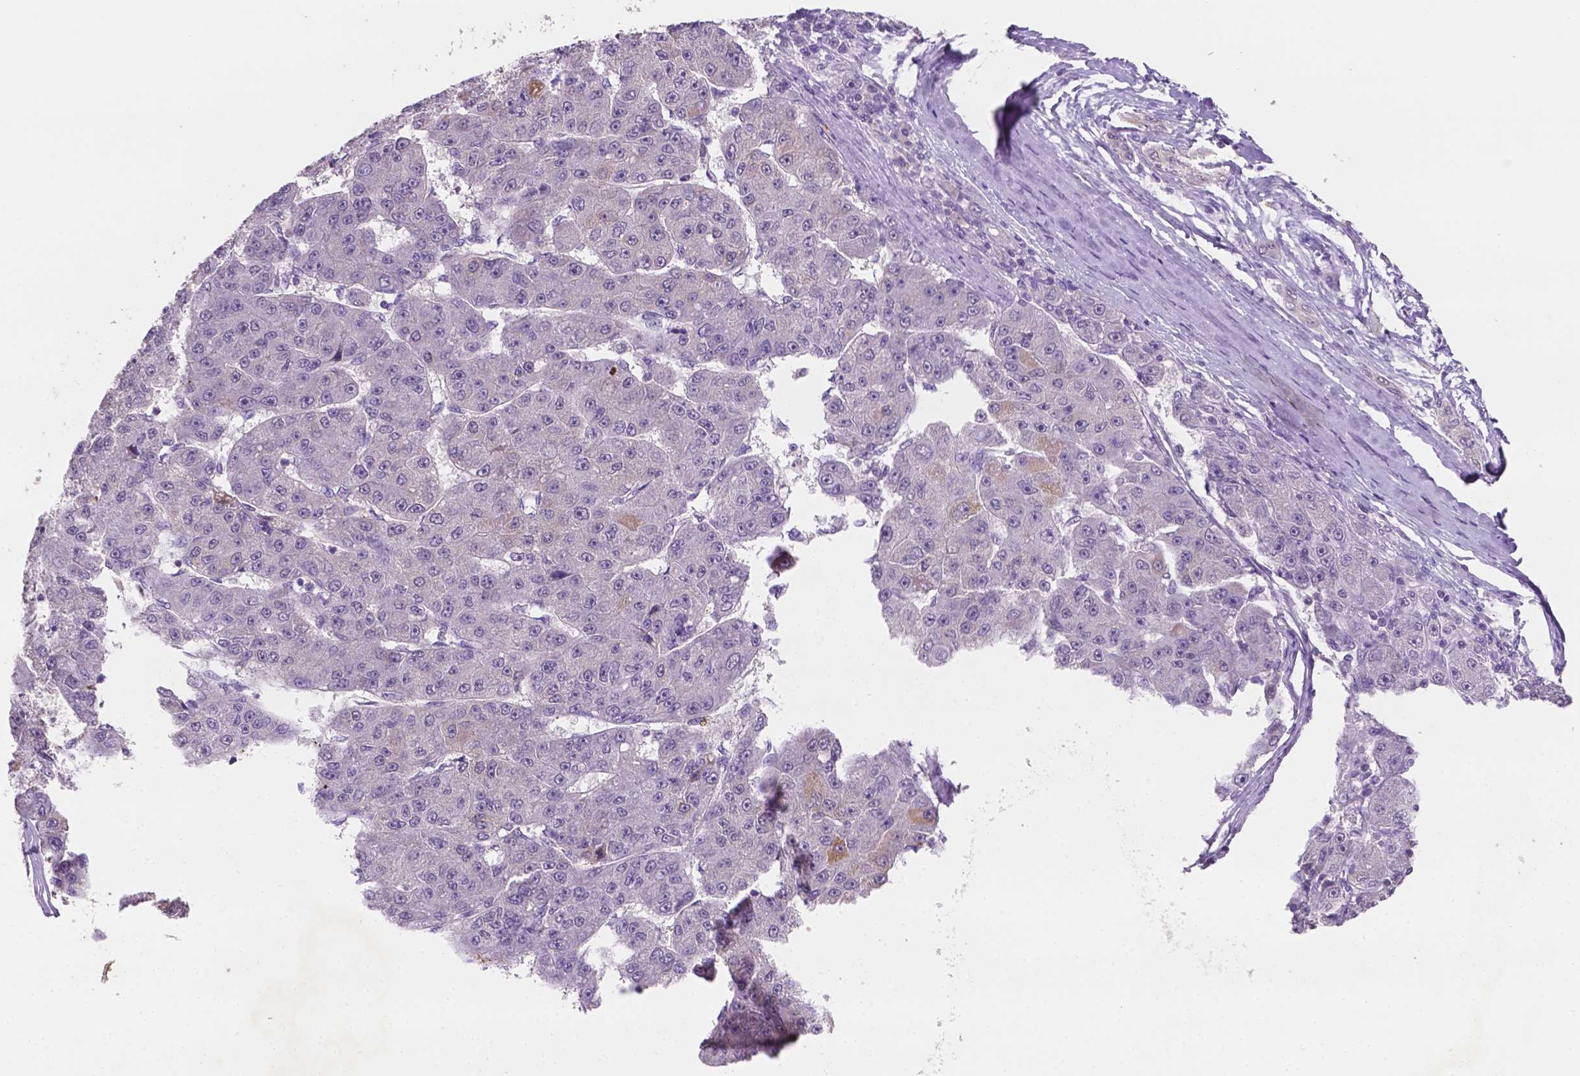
{"staining": {"intensity": "negative", "quantity": "none", "location": "none"}, "tissue": "liver cancer", "cell_type": "Tumor cells", "image_type": "cancer", "snomed": [{"axis": "morphology", "description": "Carcinoma, Hepatocellular, NOS"}, {"axis": "topography", "description": "Liver"}], "caption": "Photomicrograph shows no protein positivity in tumor cells of liver cancer tissue.", "gene": "MROH6", "patient": {"sex": "male", "age": 67}}